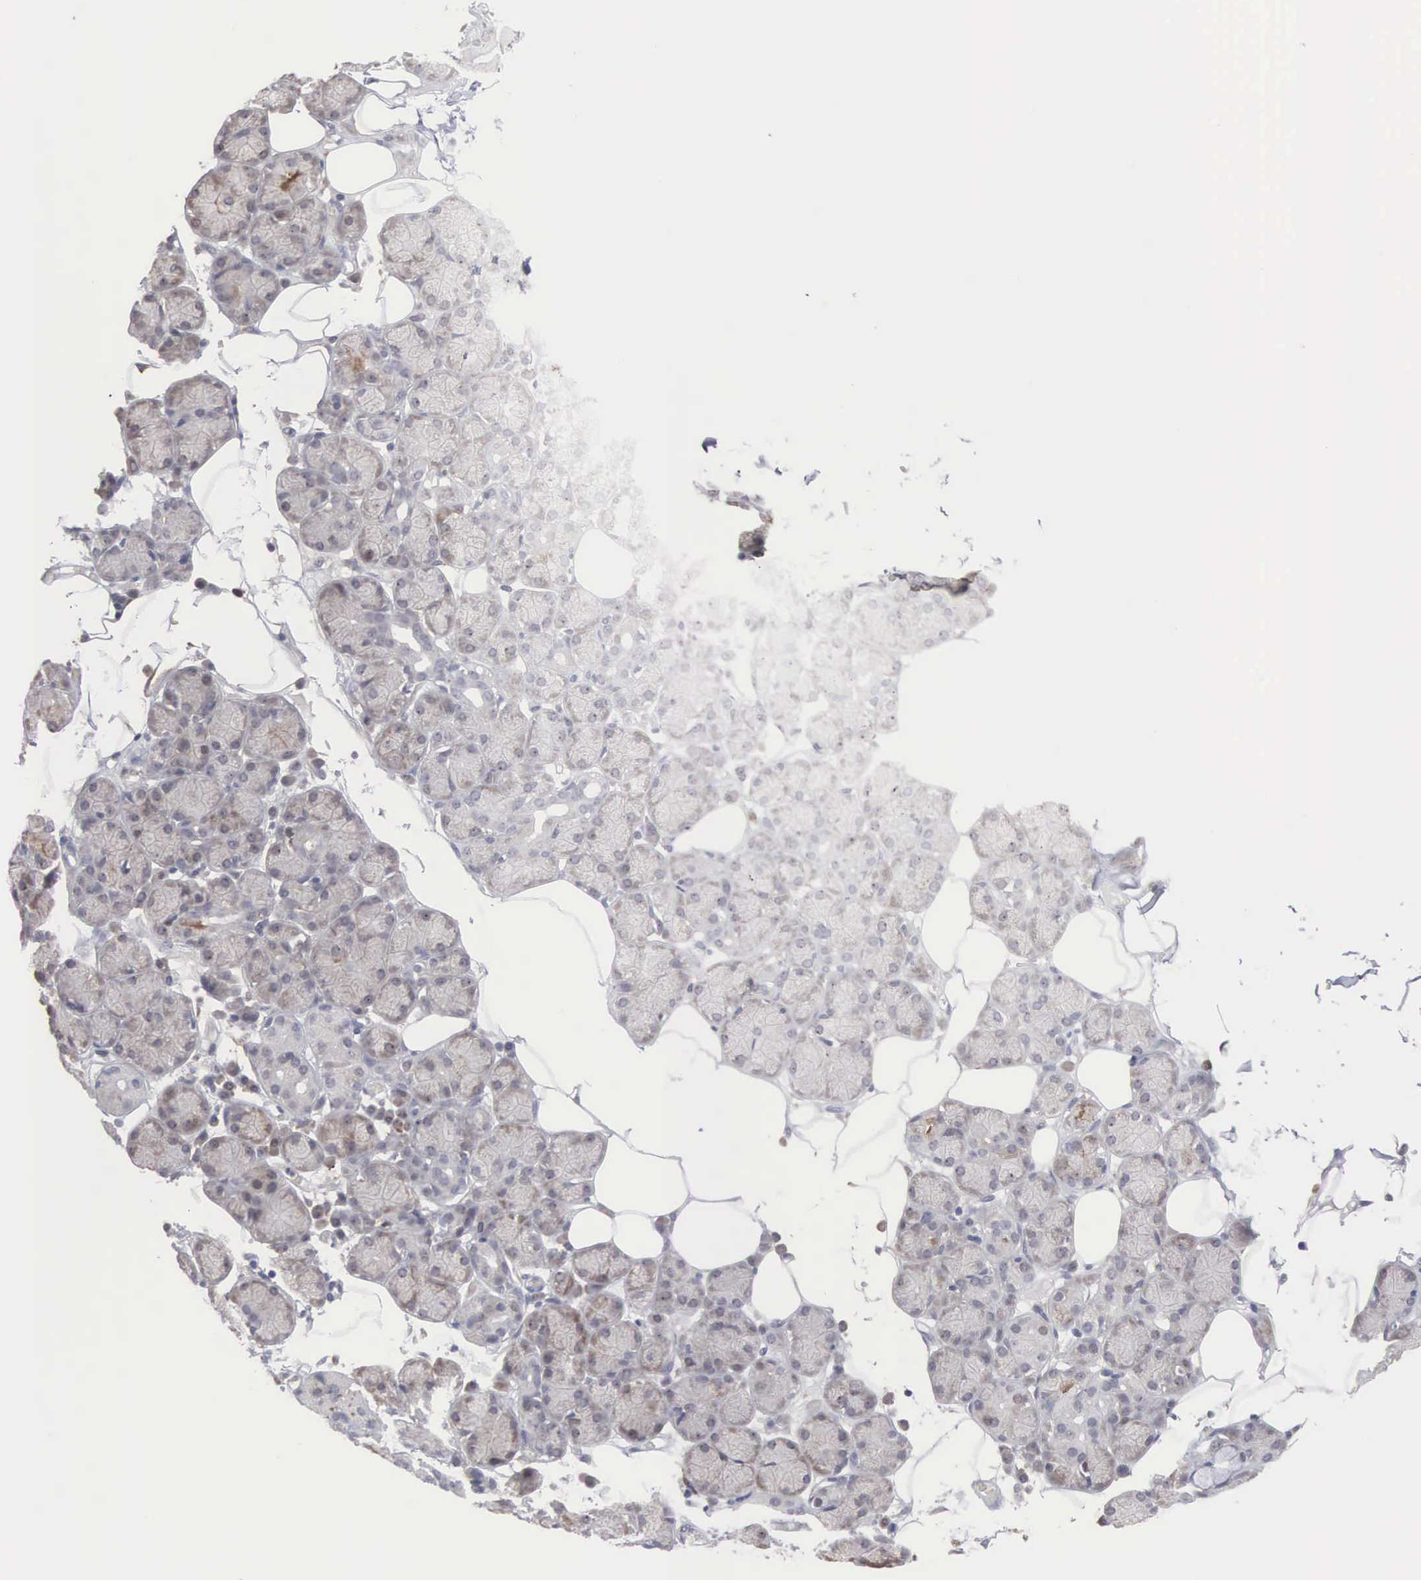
{"staining": {"intensity": "negative", "quantity": "none", "location": "none"}, "tissue": "salivary gland", "cell_type": "Glandular cells", "image_type": "normal", "snomed": [{"axis": "morphology", "description": "Normal tissue, NOS"}, {"axis": "topography", "description": "Salivary gland"}], "caption": "Immunohistochemistry histopathology image of normal salivary gland: human salivary gland stained with DAB demonstrates no significant protein staining in glandular cells. Nuclei are stained in blue.", "gene": "ACOT4", "patient": {"sex": "male", "age": 54}}